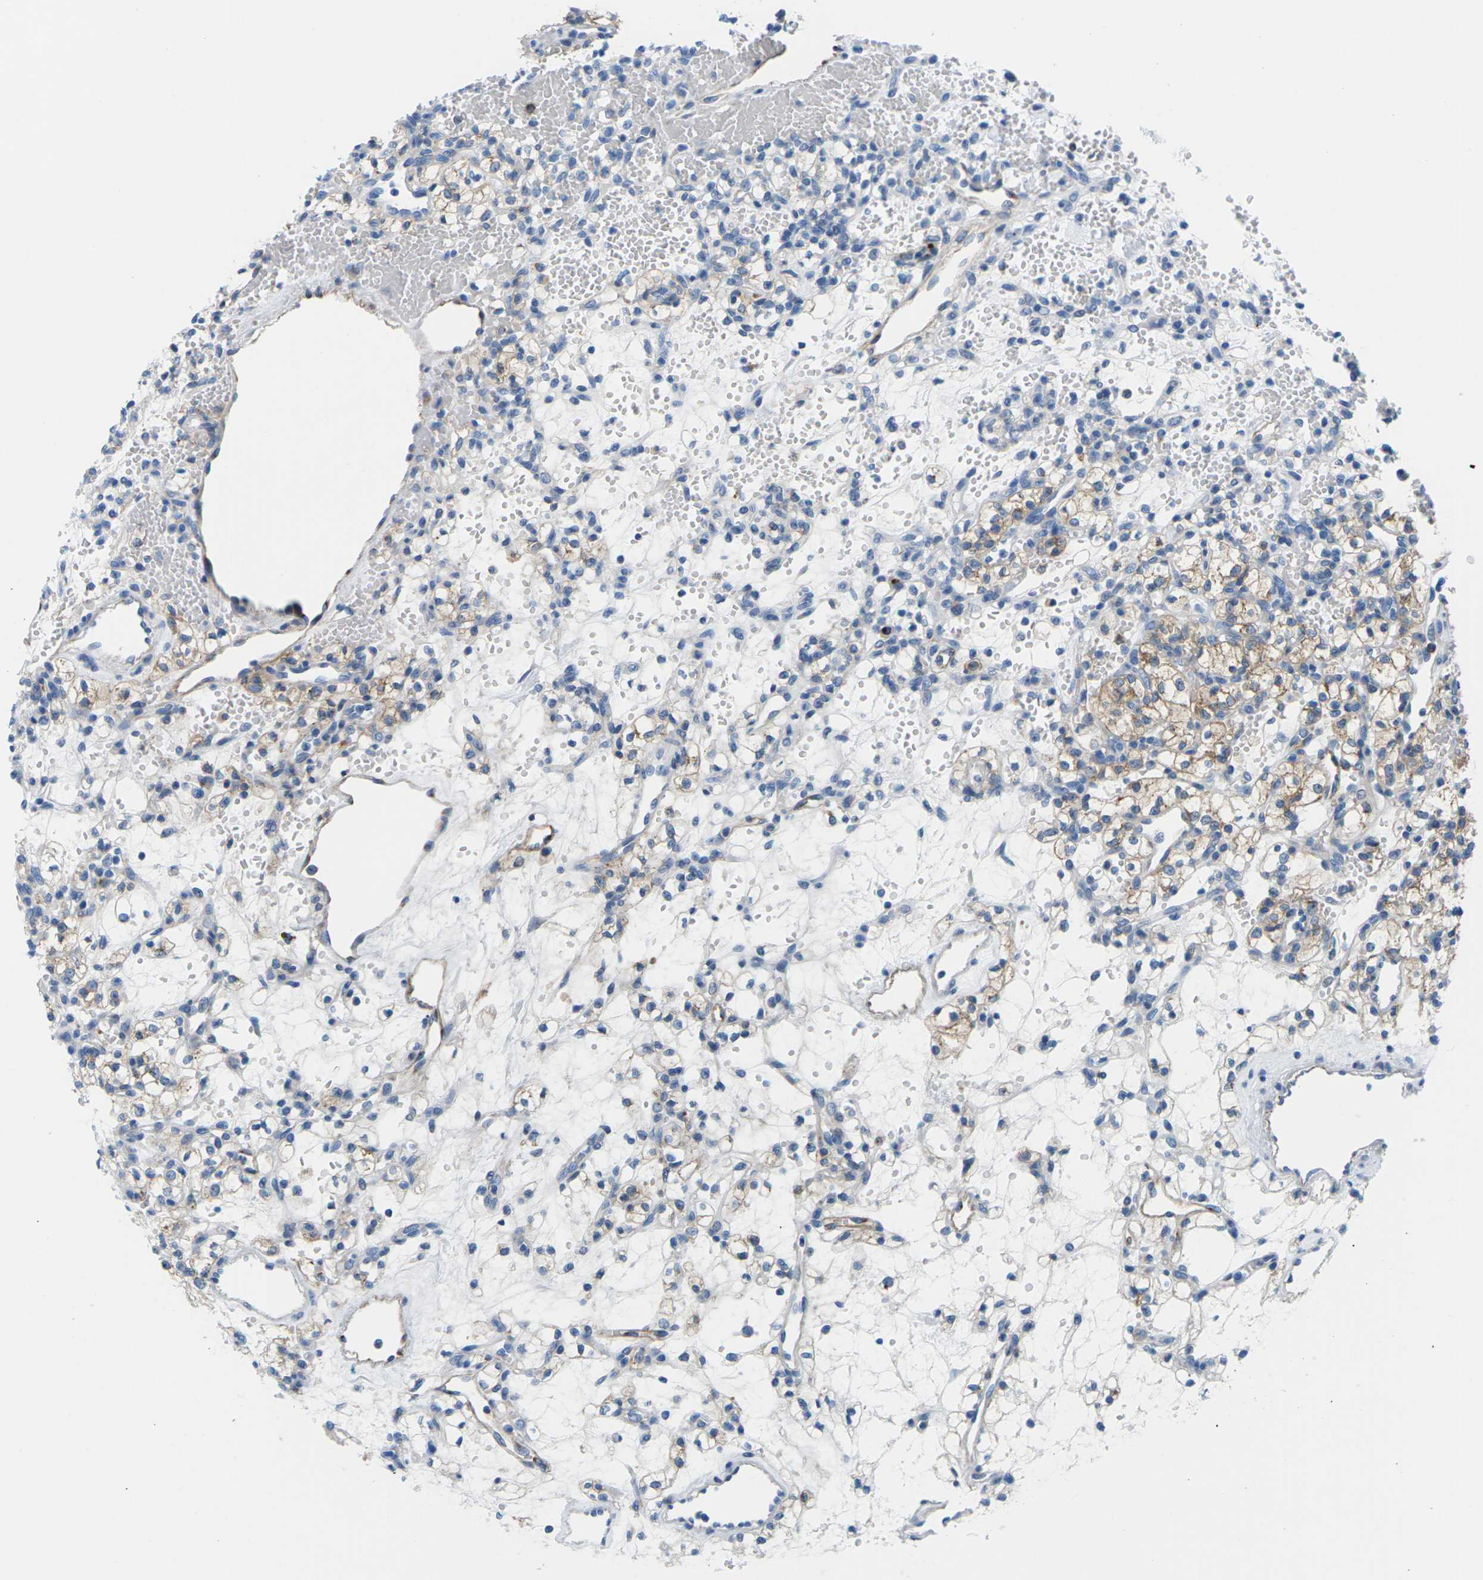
{"staining": {"intensity": "weak", "quantity": "25%-75%", "location": "cytoplasmic/membranous"}, "tissue": "renal cancer", "cell_type": "Tumor cells", "image_type": "cancer", "snomed": [{"axis": "morphology", "description": "Adenocarcinoma, NOS"}, {"axis": "topography", "description": "Kidney"}], "caption": "Immunohistochemical staining of human adenocarcinoma (renal) displays weak cytoplasmic/membranous protein positivity in about 25%-75% of tumor cells.", "gene": "SYNGR2", "patient": {"sex": "female", "age": 60}}